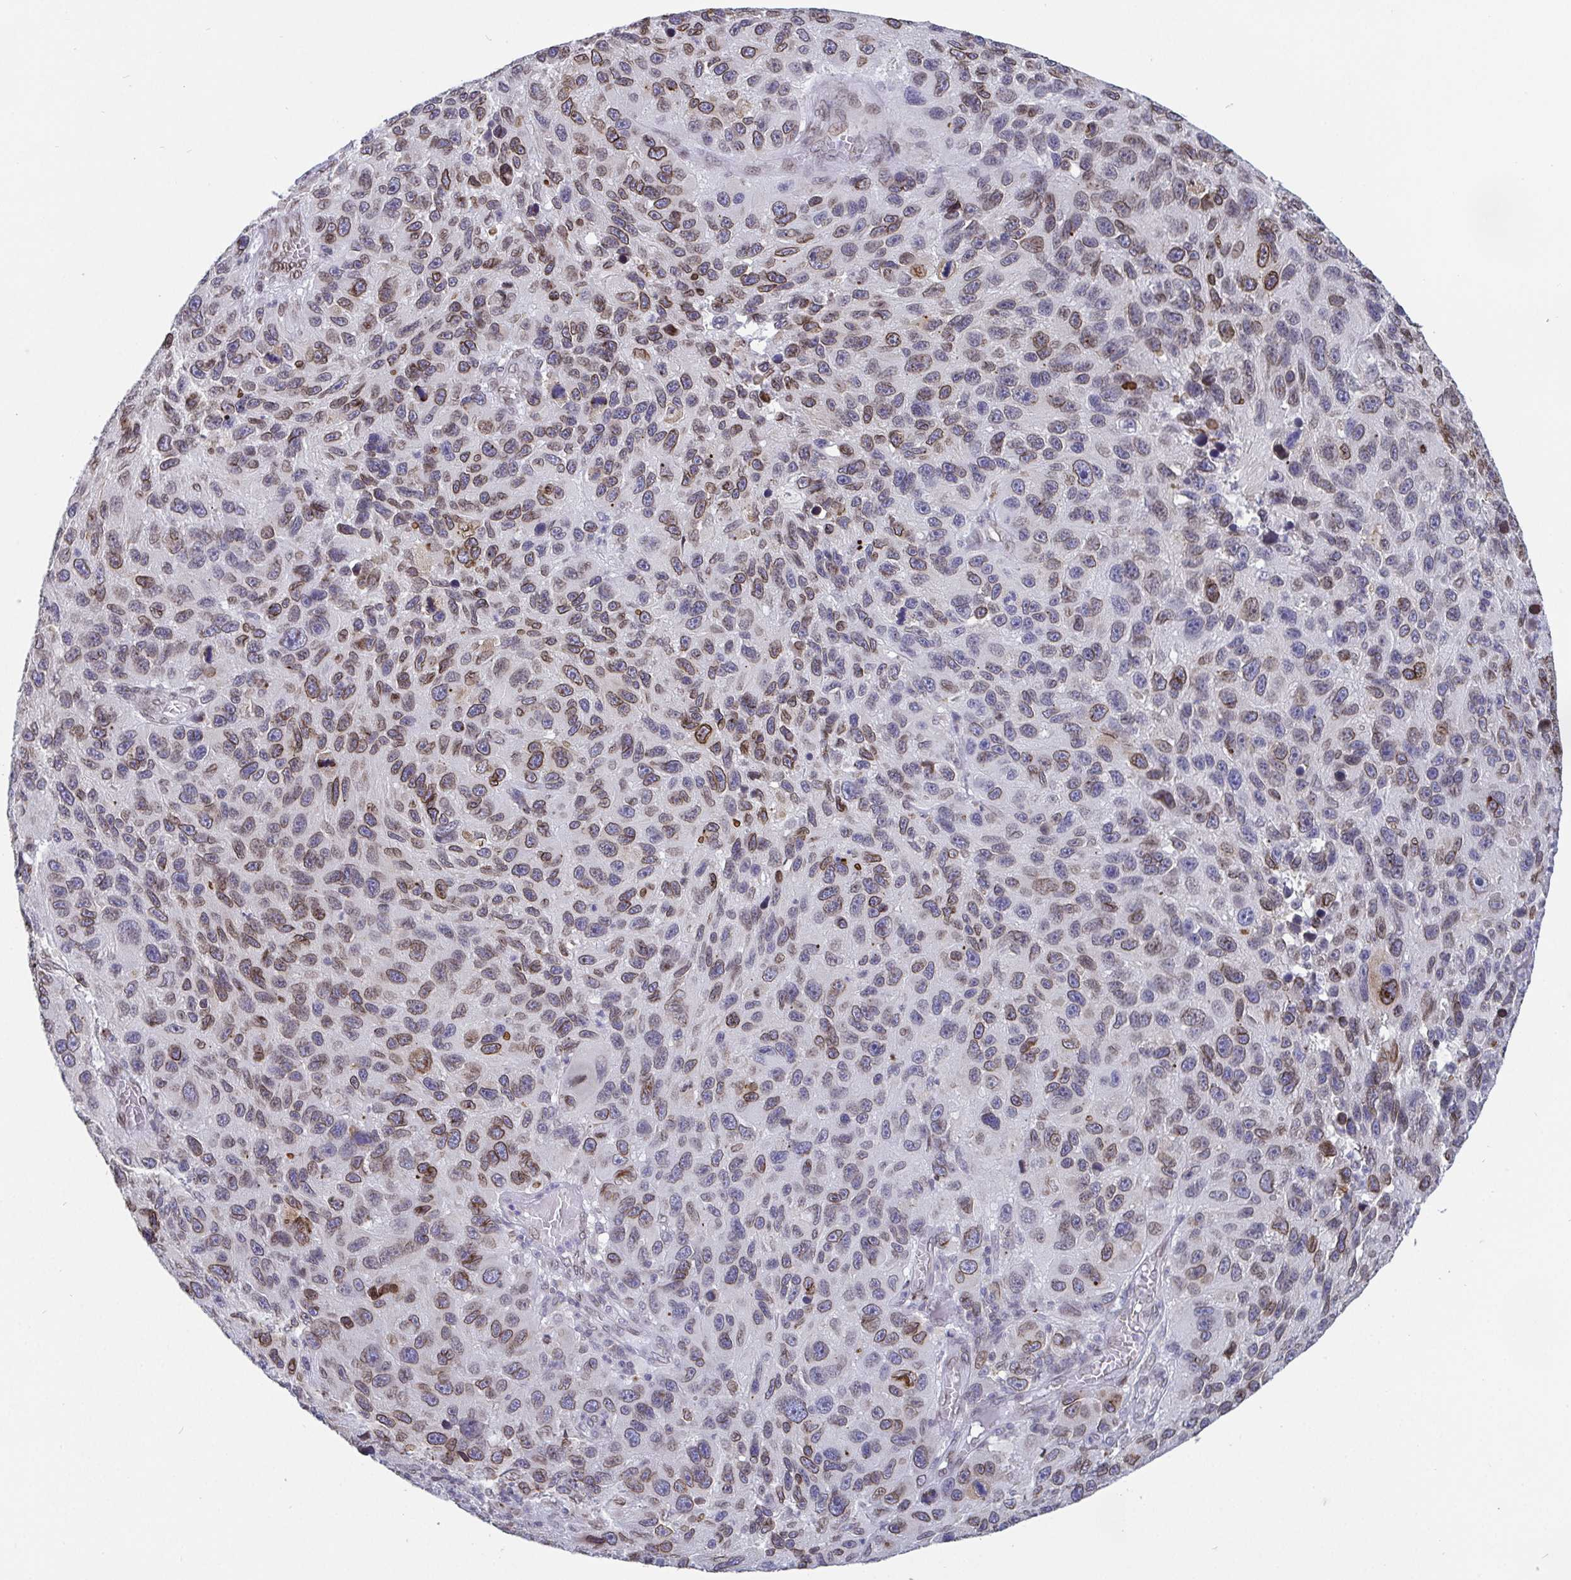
{"staining": {"intensity": "moderate", "quantity": "25%-75%", "location": "cytoplasmic/membranous,nuclear"}, "tissue": "melanoma", "cell_type": "Tumor cells", "image_type": "cancer", "snomed": [{"axis": "morphology", "description": "Malignant melanoma, NOS"}, {"axis": "topography", "description": "Skin"}], "caption": "Tumor cells demonstrate medium levels of moderate cytoplasmic/membranous and nuclear staining in about 25%-75% of cells in melanoma.", "gene": "EMD", "patient": {"sex": "male", "age": 53}}